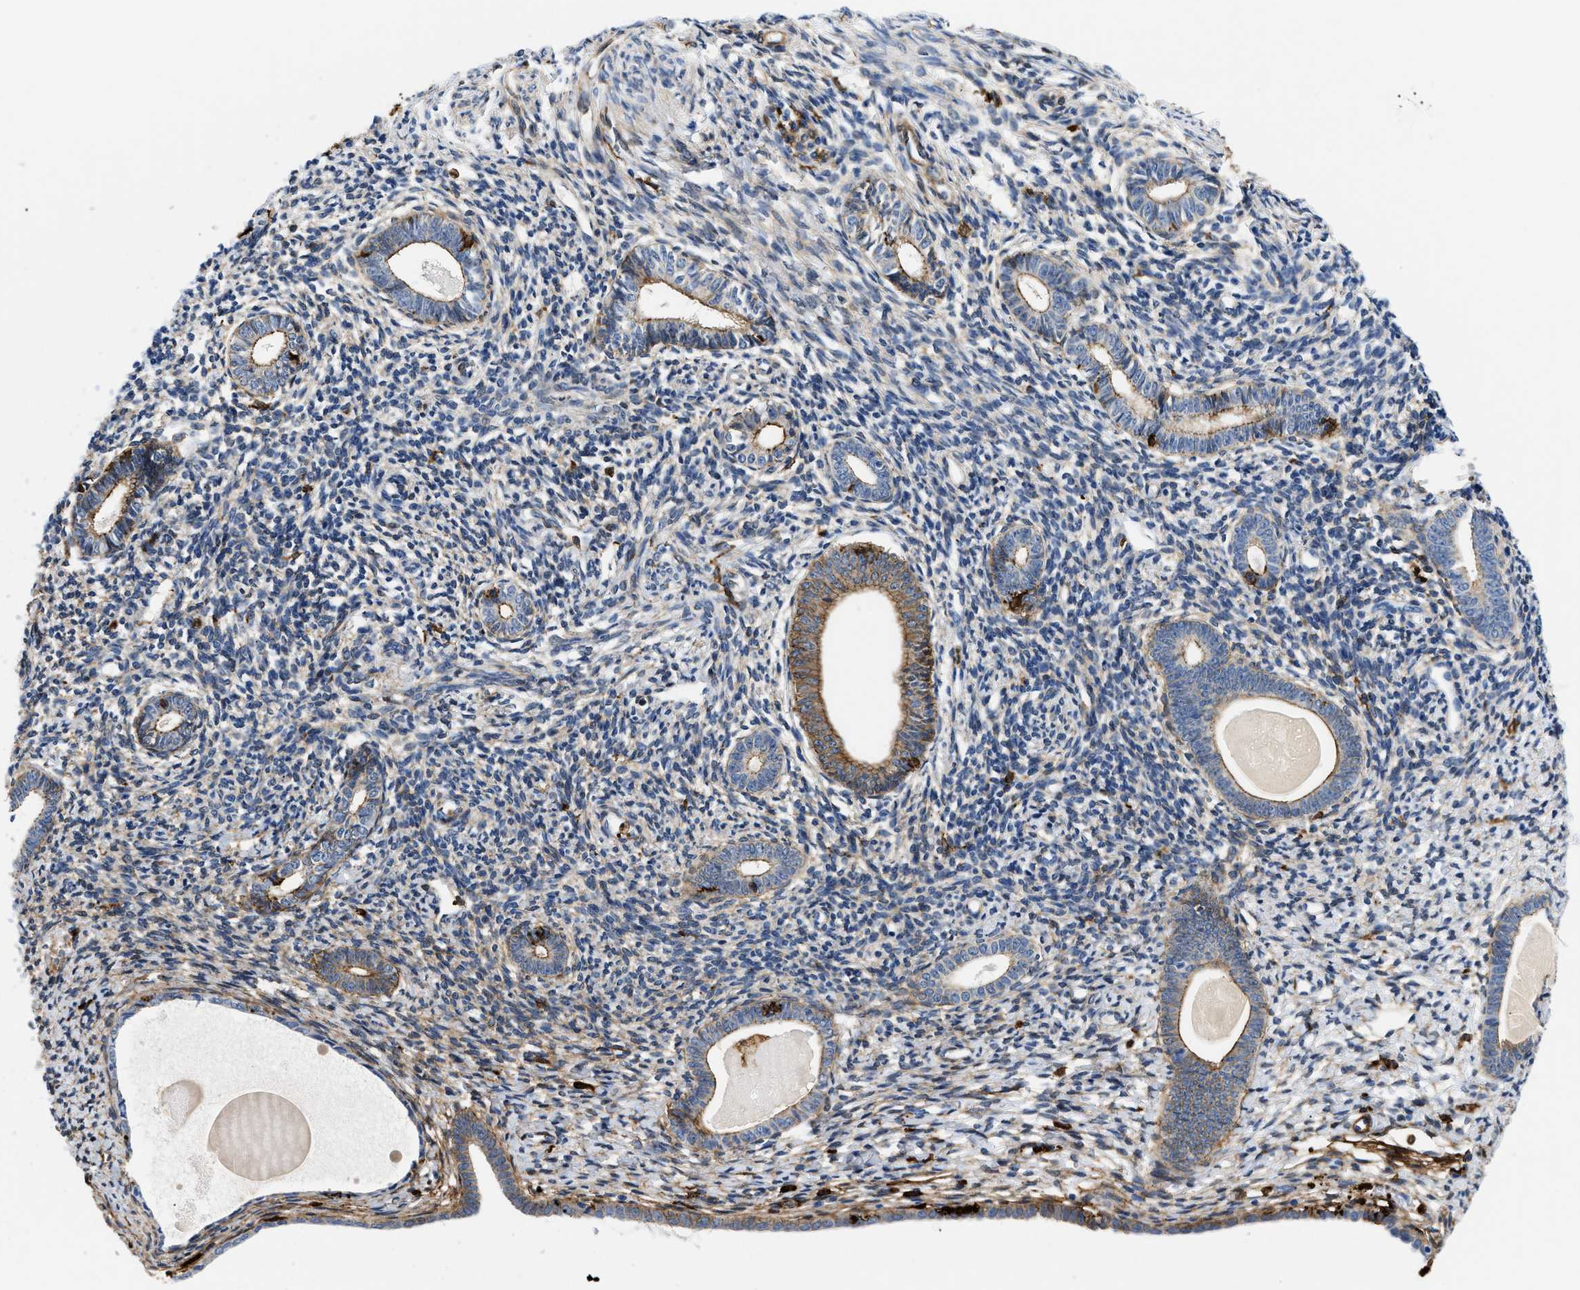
{"staining": {"intensity": "strong", "quantity": "25%-75%", "location": "cytoplasmic/membranous"}, "tissue": "endometrium", "cell_type": "Cells in endometrial stroma", "image_type": "normal", "snomed": [{"axis": "morphology", "description": "Normal tissue, NOS"}, {"axis": "topography", "description": "Endometrium"}], "caption": "Immunohistochemical staining of unremarkable human endometrium displays strong cytoplasmic/membranous protein positivity in approximately 25%-75% of cells in endometrial stroma. The protein is stained brown, and the nuclei are stained in blue (DAB IHC with brightfield microscopy, high magnification).", "gene": "GSN", "patient": {"sex": "female", "age": 71}}